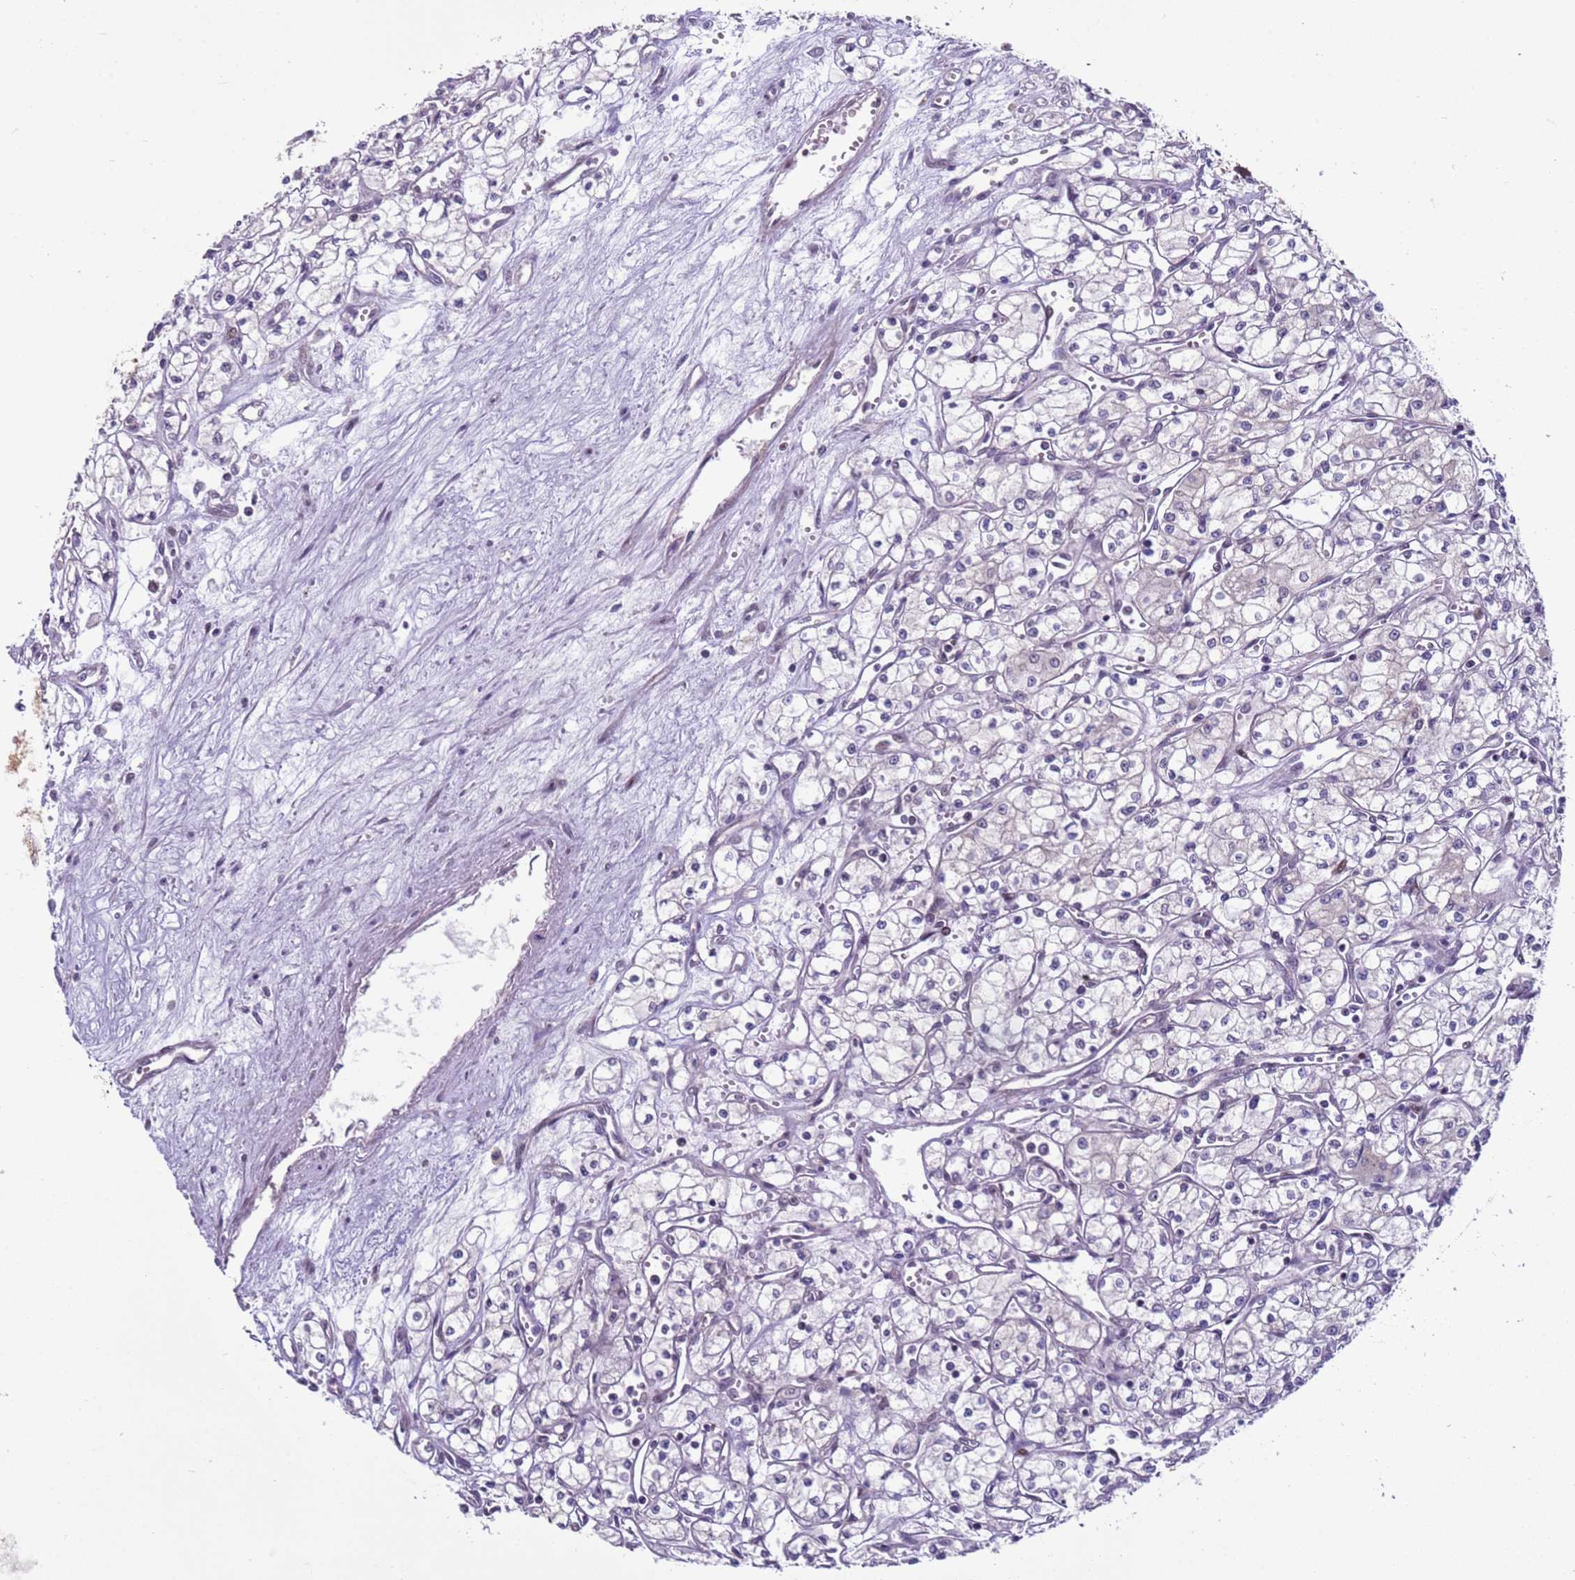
{"staining": {"intensity": "negative", "quantity": "none", "location": "none"}, "tissue": "renal cancer", "cell_type": "Tumor cells", "image_type": "cancer", "snomed": [{"axis": "morphology", "description": "Adenocarcinoma, NOS"}, {"axis": "topography", "description": "Kidney"}], "caption": "DAB (3,3'-diaminobenzidine) immunohistochemical staining of human renal cancer reveals no significant staining in tumor cells. Nuclei are stained in blue.", "gene": "SHC3", "patient": {"sex": "male", "age": 59}}